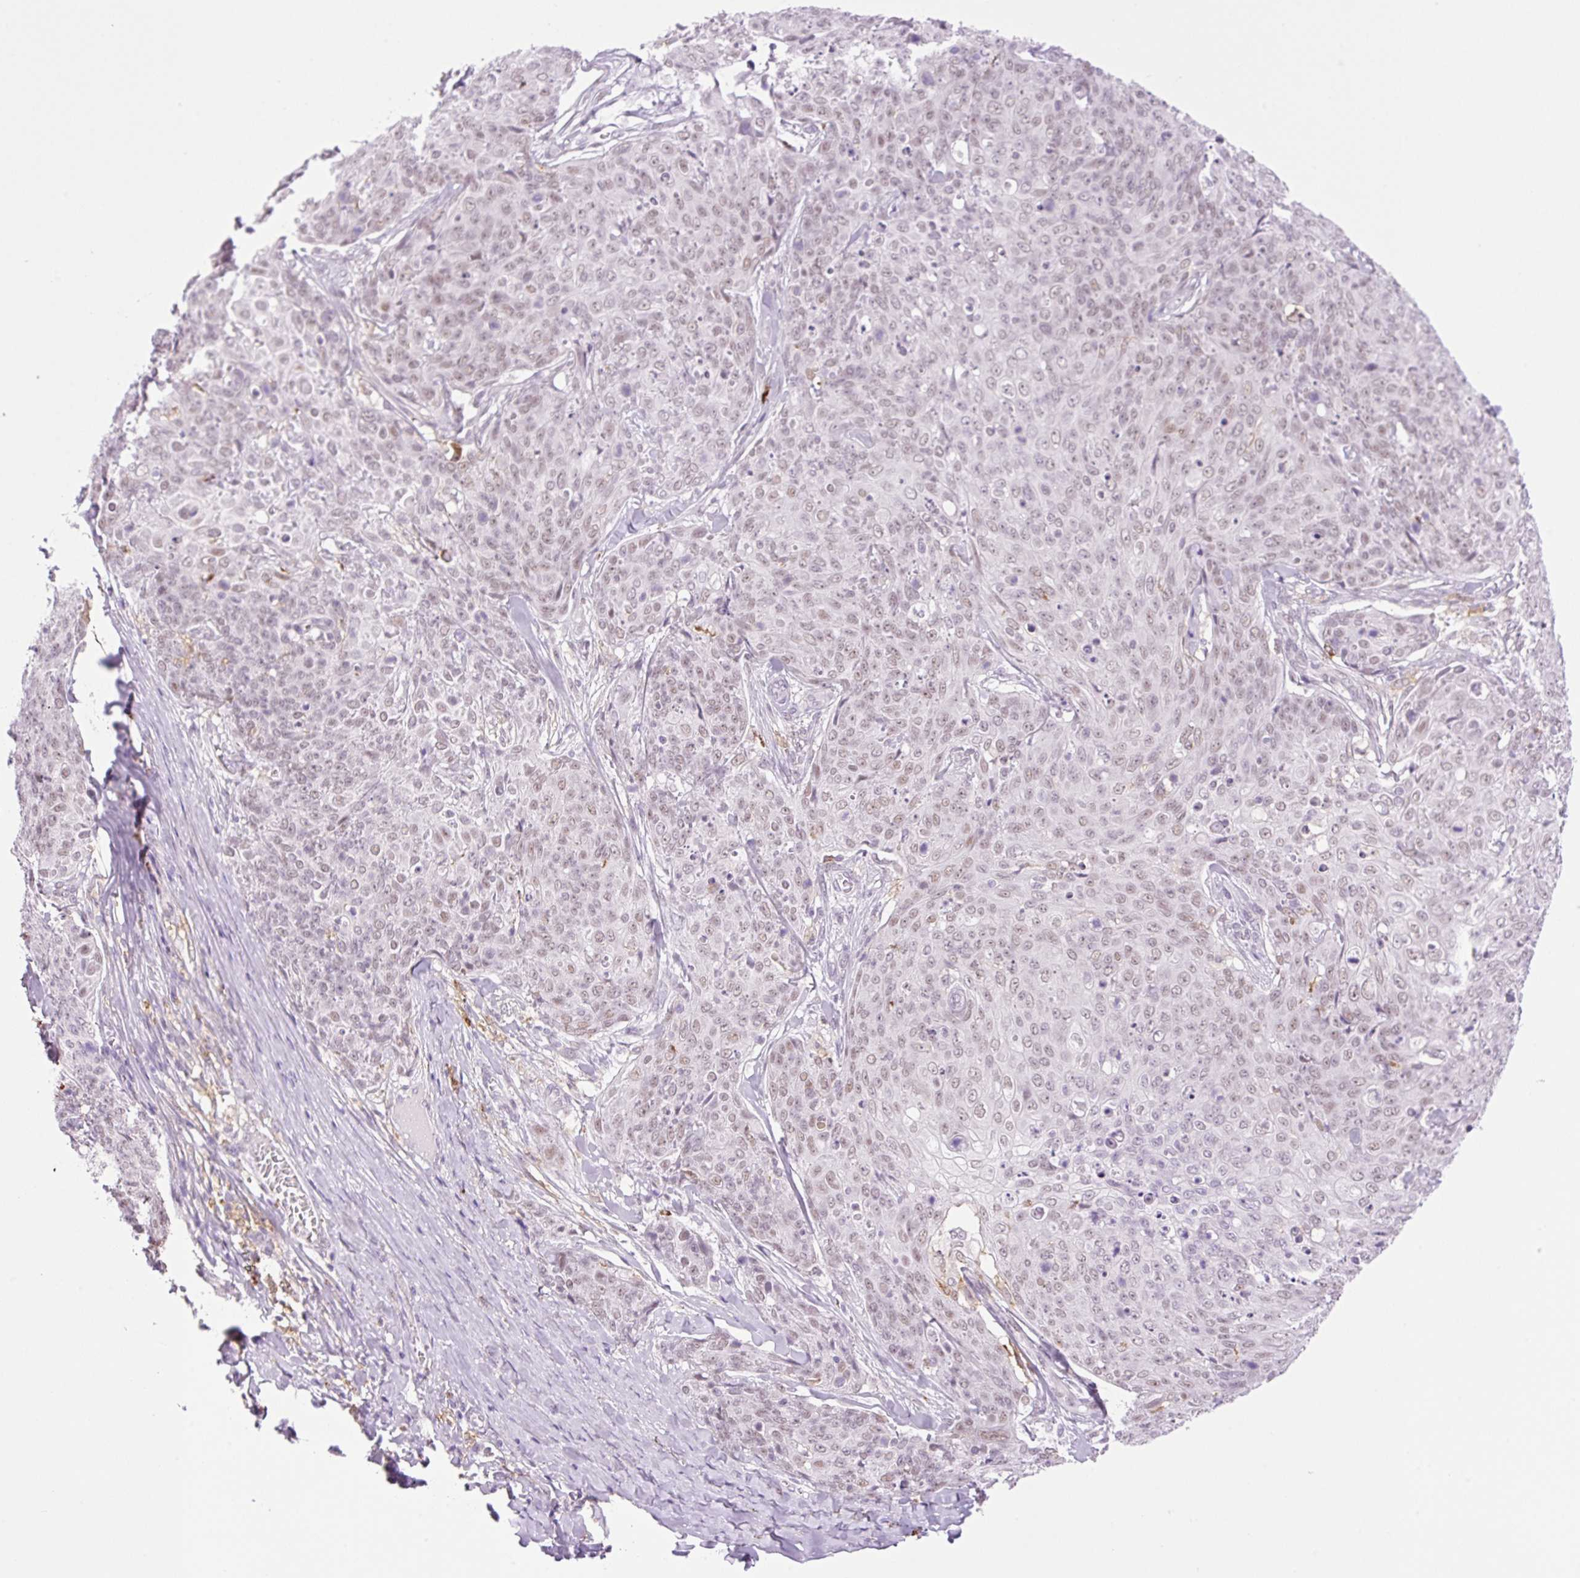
{"staining": {"intensity": "weak", "quantity": ">75%", "location": "nuclear"}, "tissue": "skin cancer", "cell_type": "Tumor cells", "image_type": "cancer", "snomed": [{"axis": "morphology", "description": "Squamous cell carcinoma, NOS"}, {"axis": "topography", "description": "Skin"}, {"axis": "topography", "description": "Vulva"}], "caption": "This image displays immunohistochemistry (IHC) staining of human skin cancer (squamous cell carcinoma), with low weak nuclear expression in approximately >75% of tumor cells.", "gene": "PALM3", "patient": {"sex": "female", "age": 85}}